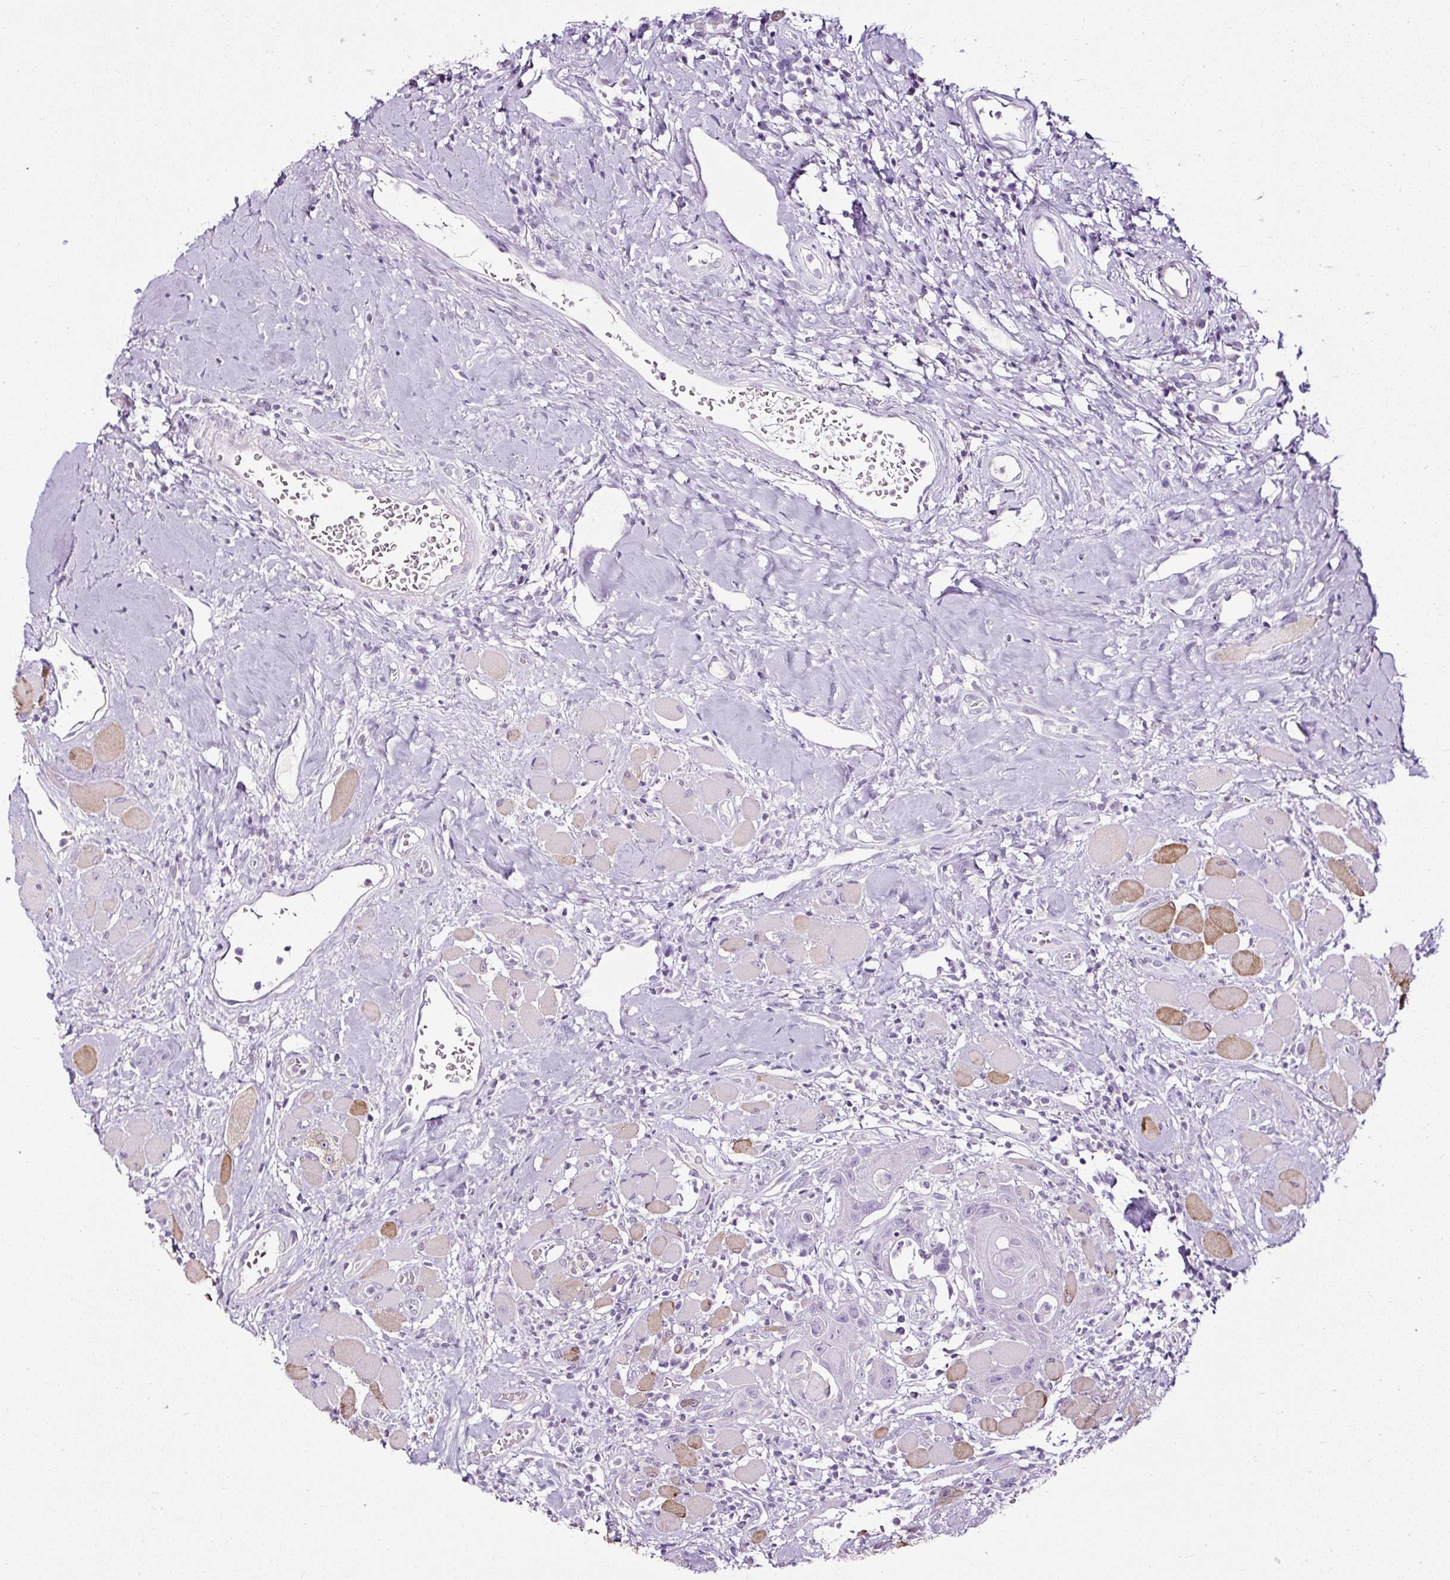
{"staining": {"intensity": "negative", "quantity": "none", "location": "none"}, "tissue": "head and neck cancer", "cell_type": "Tumor cells", "image_type": "cancer", "snomed": [{"axis": "morphology", "description": "Squamous cell carcinoma, NOS"}, {"axis": "topography", "description": "Head-Neck"}], "caption": "The micrograph shows no staining of tumor cells in head and neck squamous cell carcinoma. (DAB immunohistochemistry, high magnification).", "gene": "ATP2A1", "patient": {"sex": "female", "age": 59}}